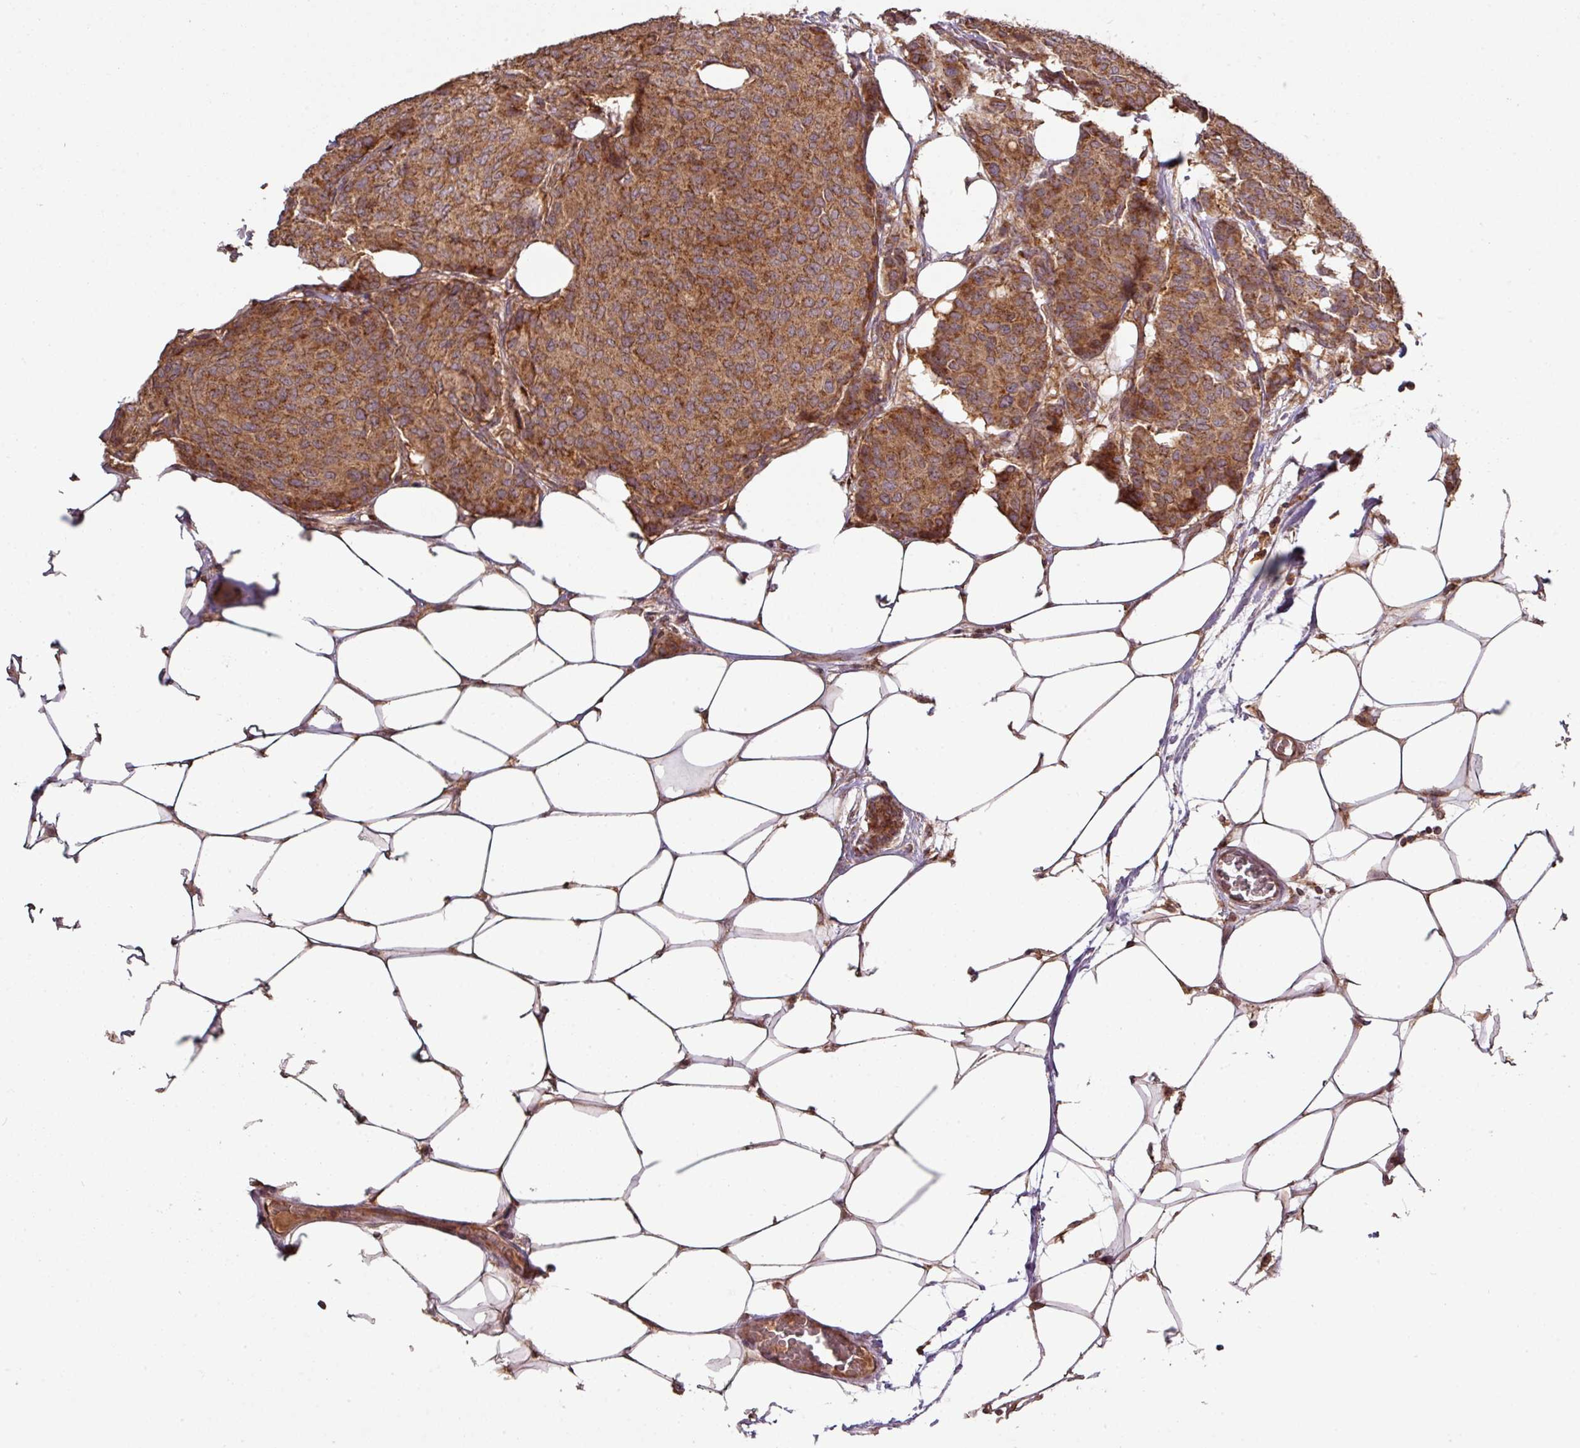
{"staining": {"intensity": "moderate", "quantity": ">75%", "location": "cytoplasmic/membranous"}, "tissue": "breast cancer", "cell_type": "Tumor cells", "image_type": "cancer", "snomed": [{"axis": "morphology", "description": "Duct carcinoma"}, {"axis": "topography", "description": "Breast"}], "caption": "A photomicrograph showing moderate cytoplasmic/membranous expression in approximately >75% of tumor cells in breast cancer (infiltrating ductal carcinoma), as visualized by brown immunohistochemical staining.", "gene": "MRRF", "patient": {"sex": "female", "age": 75}}